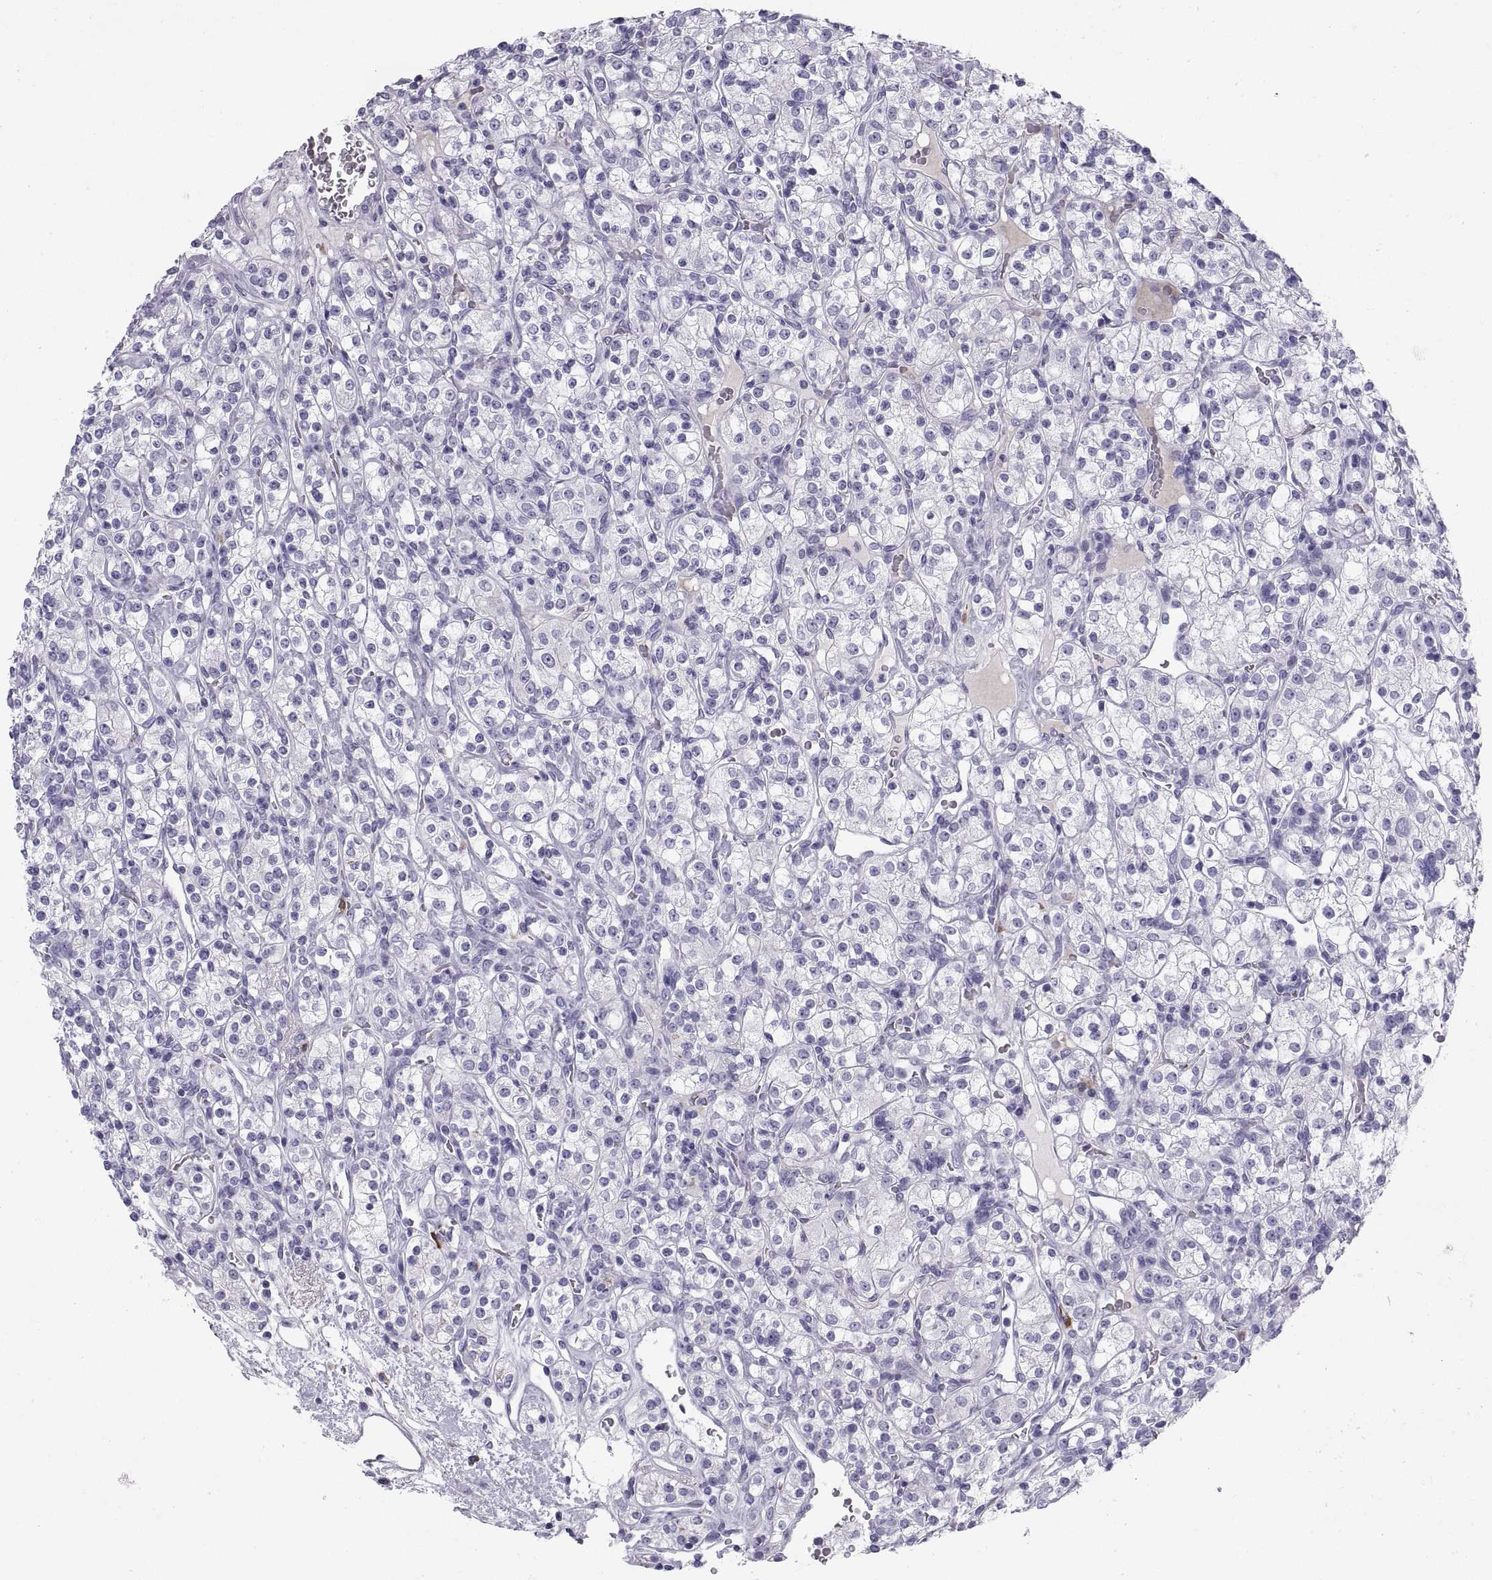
{"staining": {"intensity": "negative", "quantity": "none", "location": "none"}, "tissue": "renal cancer", "cell_type": "Tumor cells", "image_type": "cancer", "snomed": [{"axis": "morphology", "description": "Adenocarcinoma, NOS"}, {"axis": "topography", "description": "Kidney"}], "caption": "Human renal cancer stained for a protein using immunohistochemistry demonstrates no positivity in tumor cells.", "gene": "CT47A10", "patient": {"sex": "male", "age": 77}}